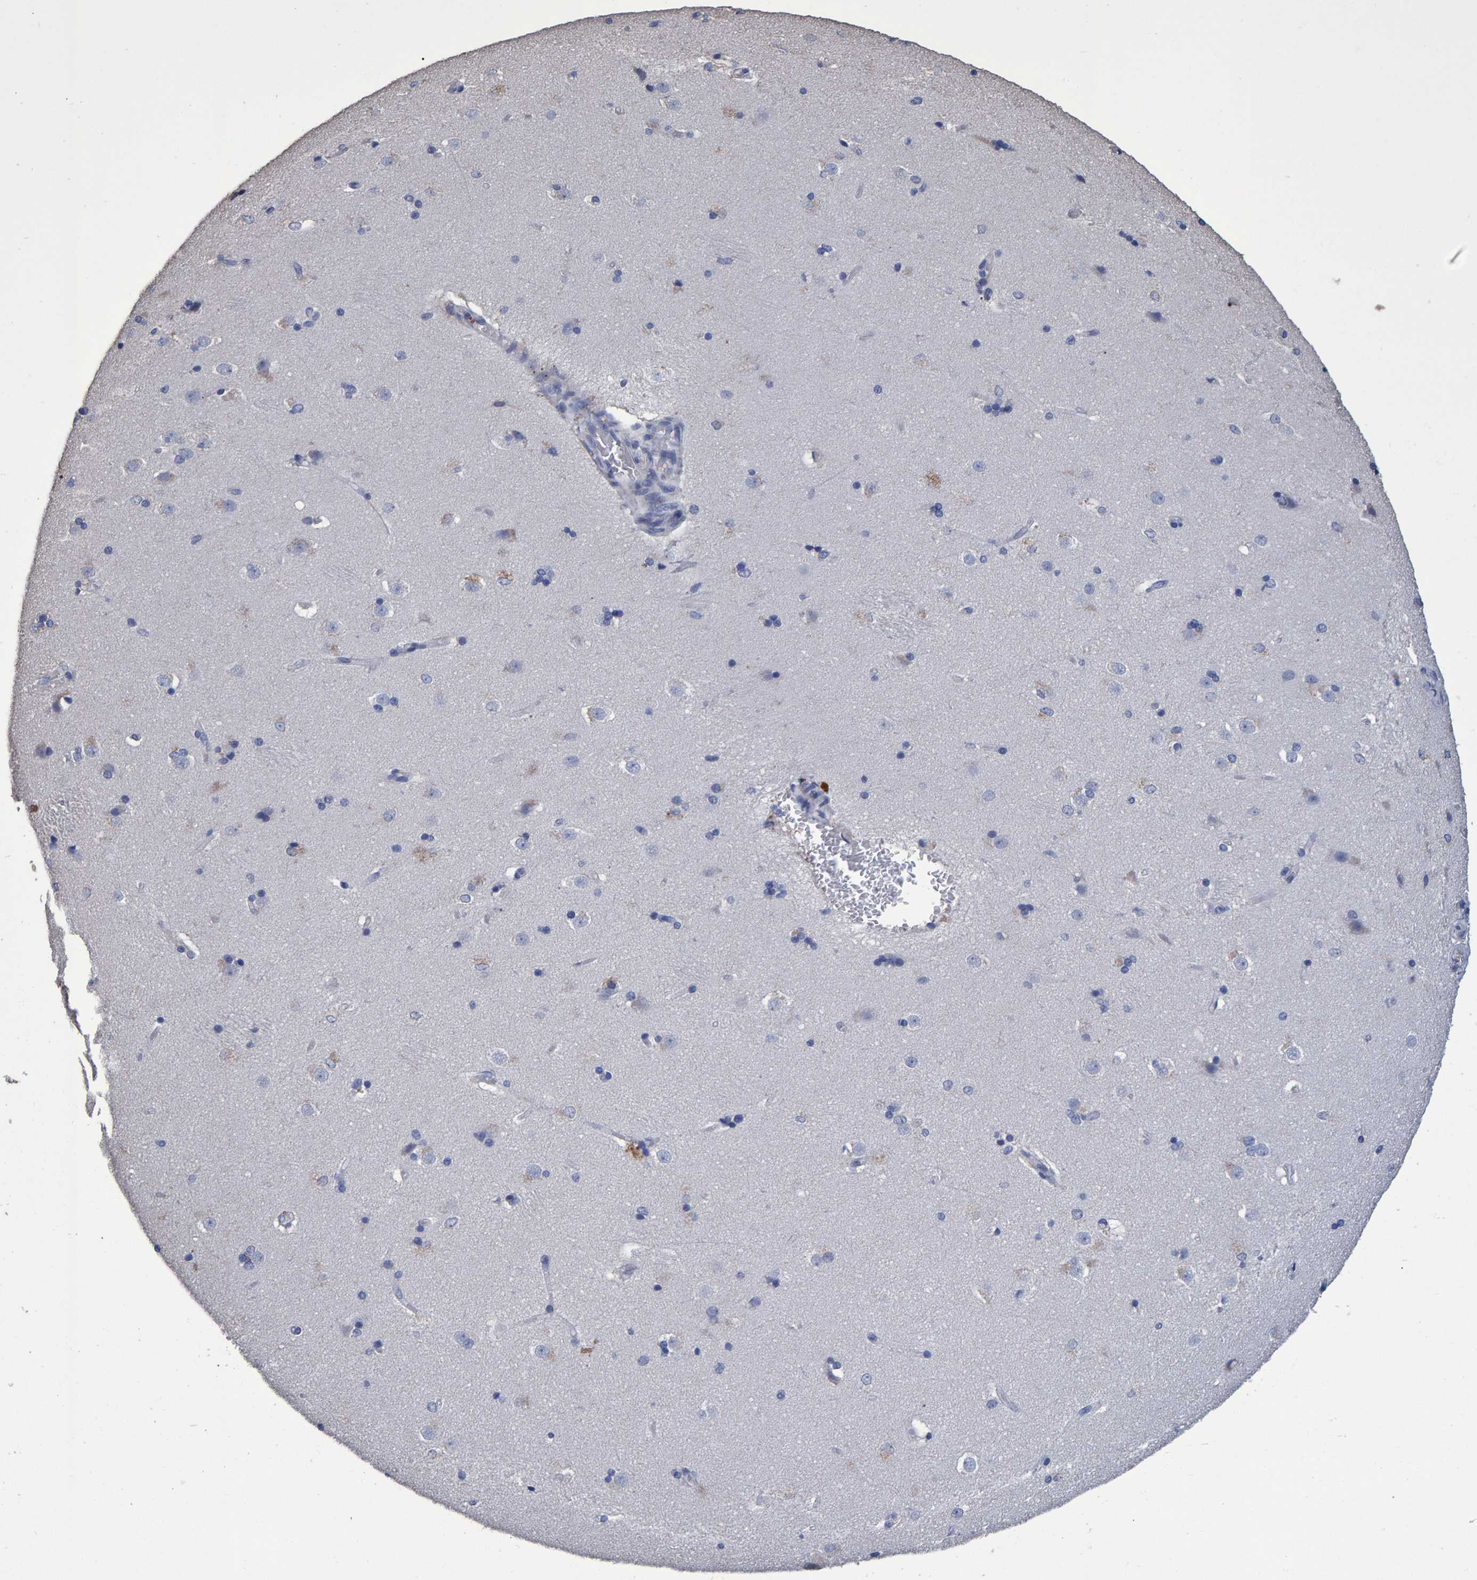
{"staining": {"intensity": "moderate", "quantity": "<25%", "location": "cytoplasmic/membranous"}, "tissue": "caudate", "cell_type": "Glial cells", "image_type": "normal", "snomed": [{"axis": "morphology", "description": "Normal tissue, NOS"}, {"axis": "topography", "description": "Lateral ventricle wall"}], "caption": "Glial cells display moderate cytoplasmic/membranous expression in approximately <25% of cells in benign caudate. (DAB (3,3'-diaminobenzidine) IHC, brown staining for protein, blue staining for nuclei).", "gene": "HEMGN", "patient": {"sex": "female", "age": 19}}